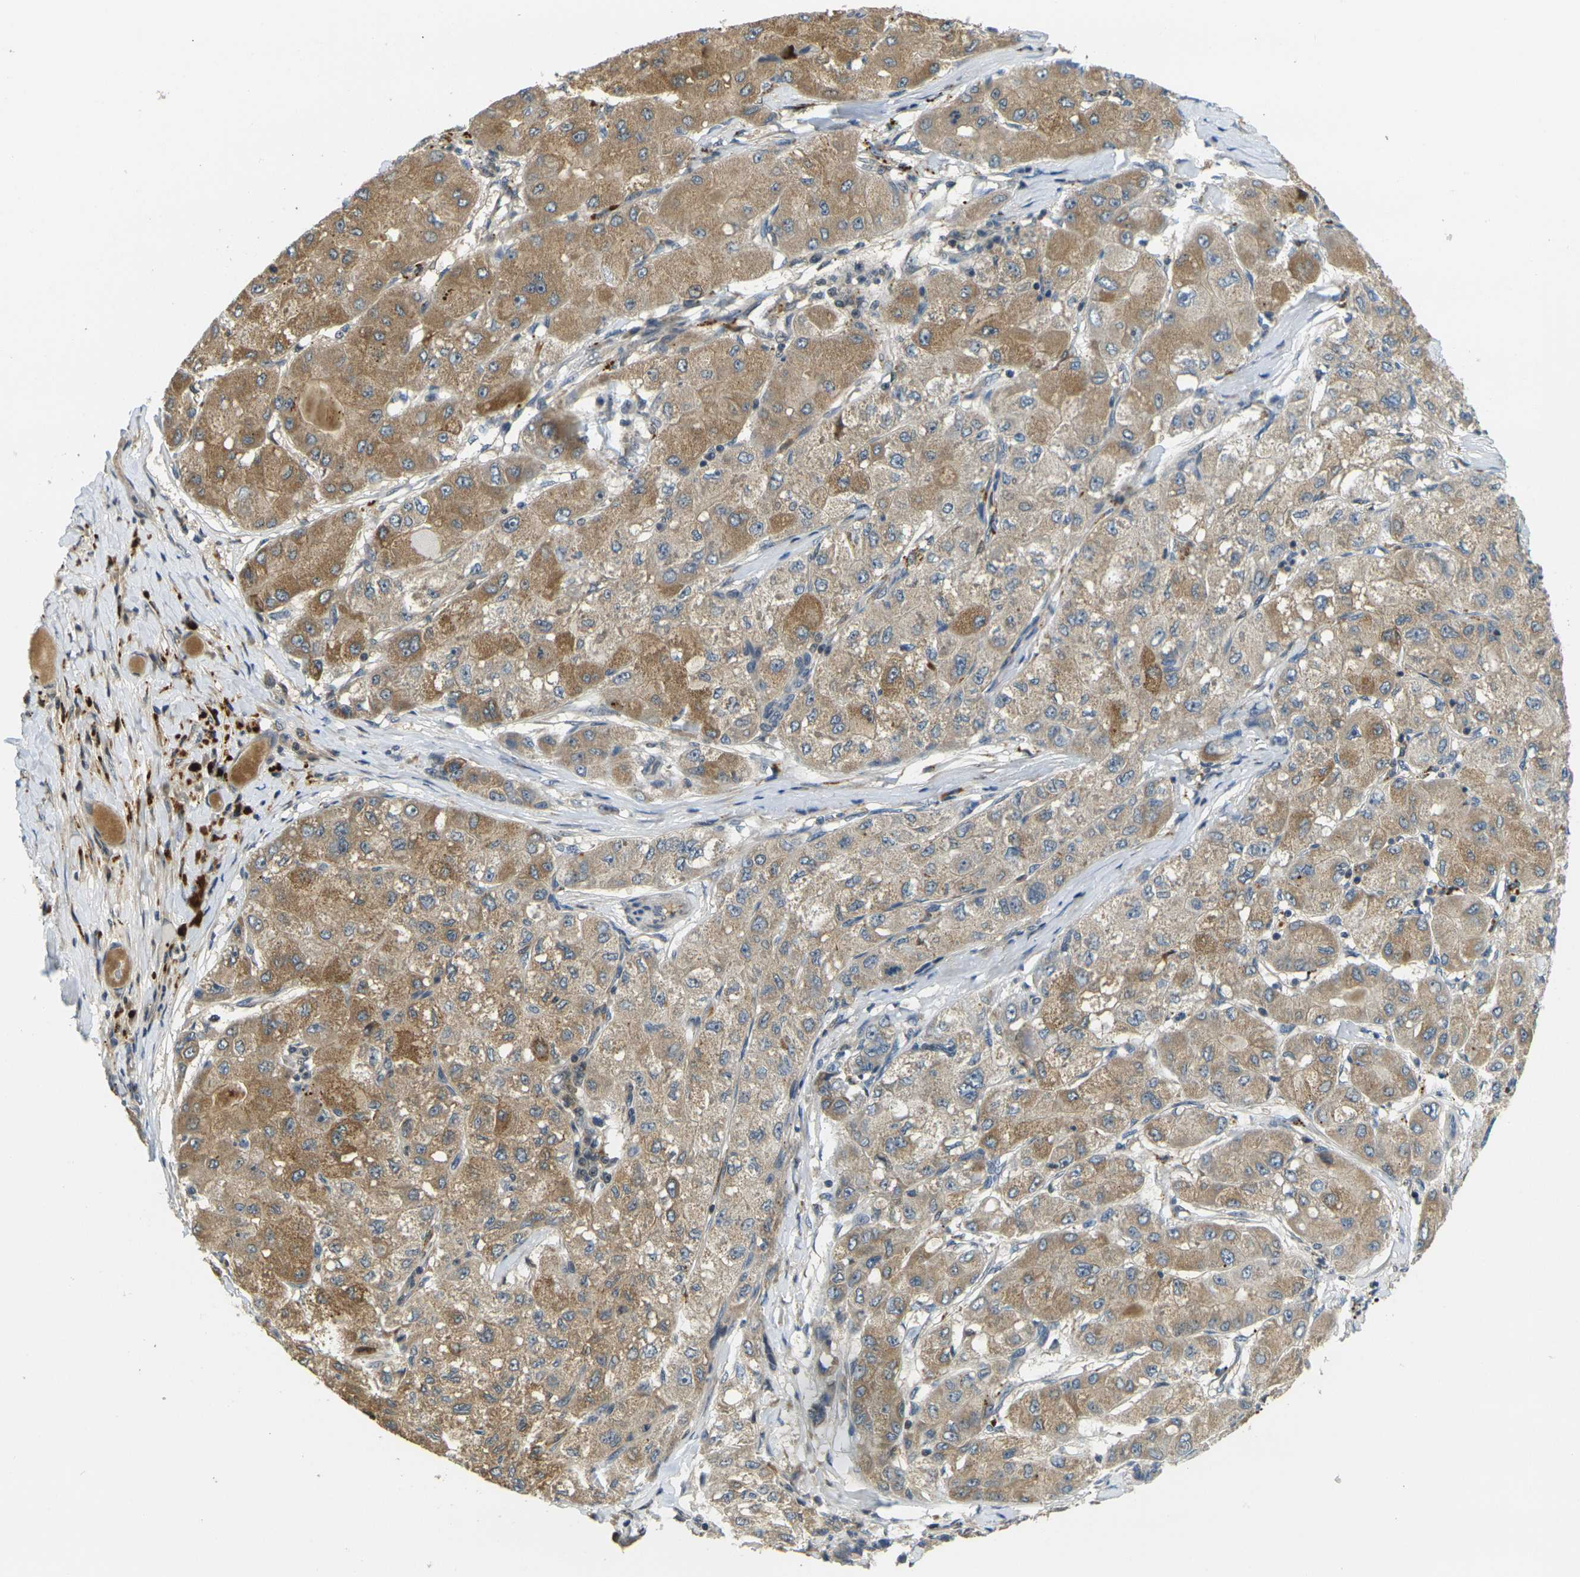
{"staining": {"intensity": "moderate", "quantity": ">75%", "location": "cytoplasmic/membranous"}, "tissue": "liver cancer", "cell_type": "Tumor cells", "image_type": "cancer", "snomed": [{"axis": "morphology", "description": "Carcinoma, Hepatocellular, NOS"}, {"axis": "topography", "description": "Liver"}], "caption": "Immunohistochemical staining of hepatocellular carcinoma (liver) exhibits medium levels of moderate cytoplasmic/membranous protein expression in about >75% of tumor cells.", "gene": "KLHL8", "patient": {"sex": "male", "age": 80}}